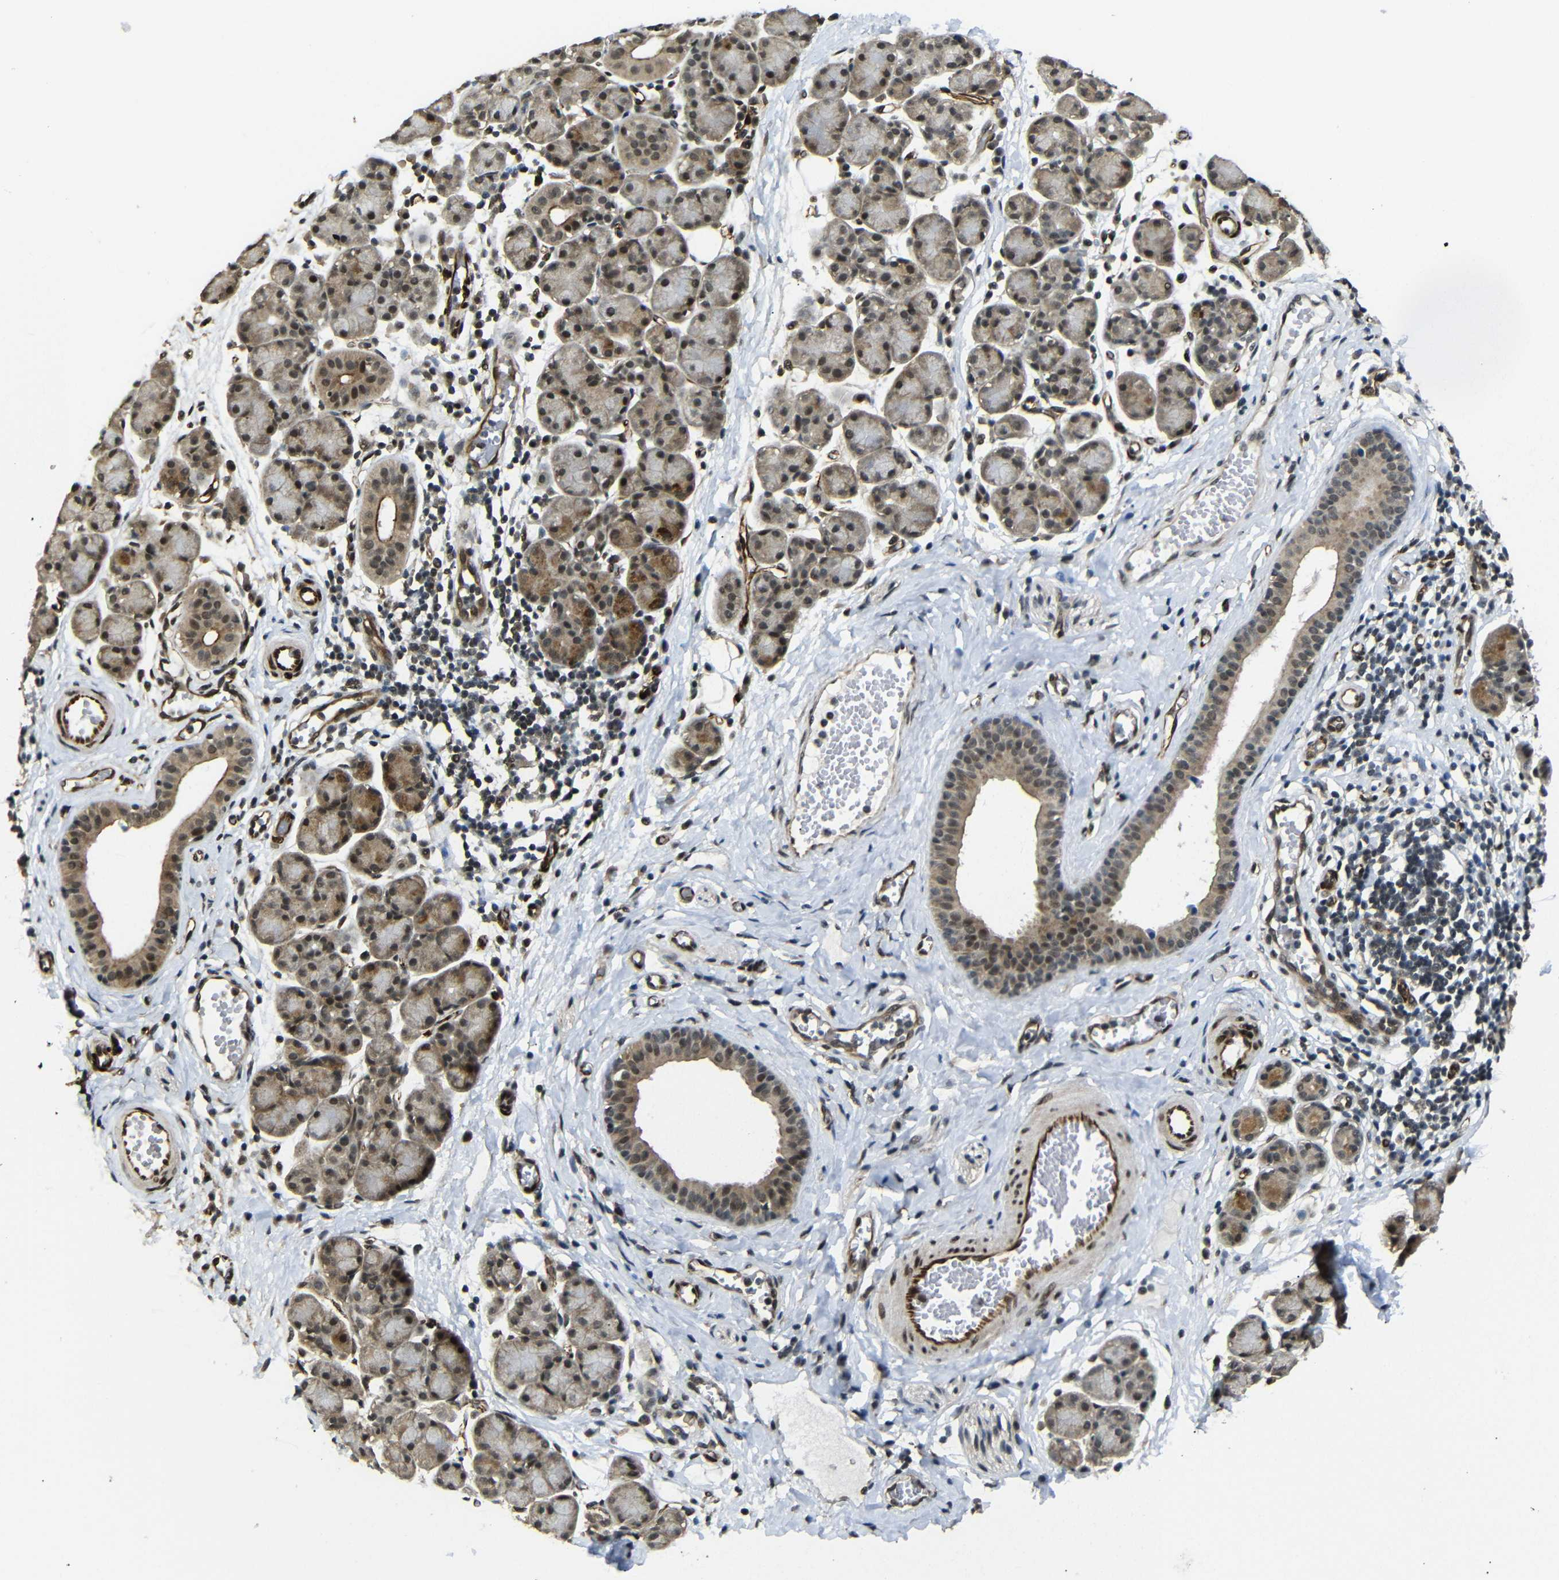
{"staining": {"intensity": "moderate", "quantity": "25%-75%", "location": "cytoplasmic/membranous,nuclear"}, "tissue": "salivary gland", "cell_type": "Glandular cells", "image_type": "normal", "snomed": [{"axis": "morphology", "description": "Normal tissue, NOS"}, {"axis": "morphology", "description": "Inflammation, NOS"}, {"axis": "topography", "description": "Lymph node"}, {"axis": "topography", "description": "Salivary gland"}], "caption": "Immunohistochemistry staining of normal salivary gland, which demonstrates medium levels of moderate cytoplasmic/membranous,nuclear staining in approximately 25%-75% of glandular cells indicating moderate cytoplasmic/membranous,nuclear protein staining. The staining was performed using DAB (brown) for protein detection and nuclei were counterstained in hematoxylin (blue).", "gene": "TBX2", "patient": {"sex": "male", "age": 3}}